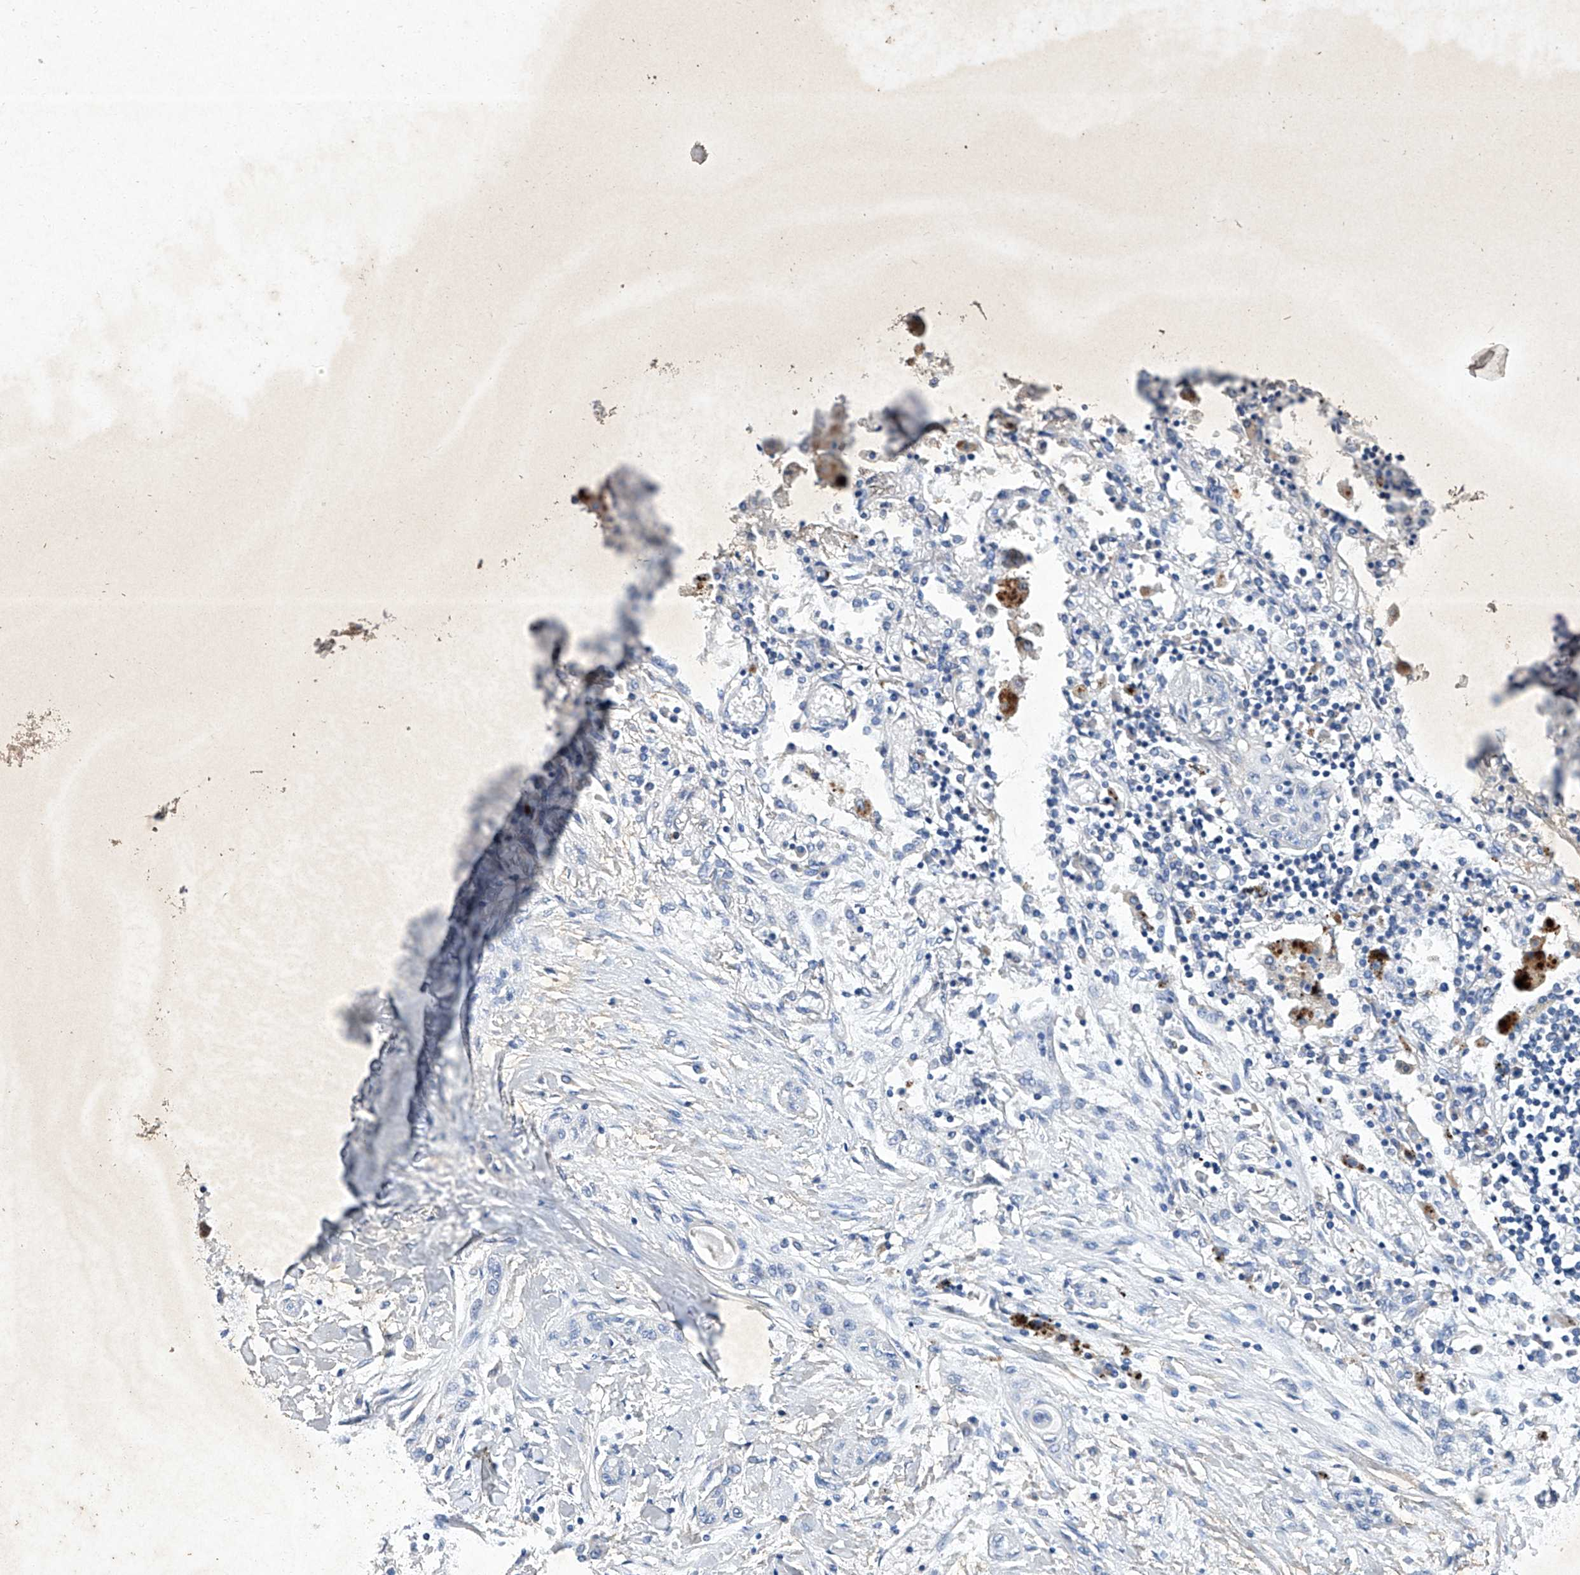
{"staining": {"intensity": "negative", "quantity": "none", "location": "none"}, "tissue": "lung cancer", "cell_type": "Tumor cells", "image_type": "cancer", "snomed": [{"axis": "morphology", "description": "Squamous cell carcinoma, NOS"}, {"axis": "topography", "description": "Lung"}], "caption": "Tumor cells are negative for brown protein staining in lung cancer (squamous cell carcinoma).", "gene": "SBK2", "patient": {"sex": "female", "age": 47}}